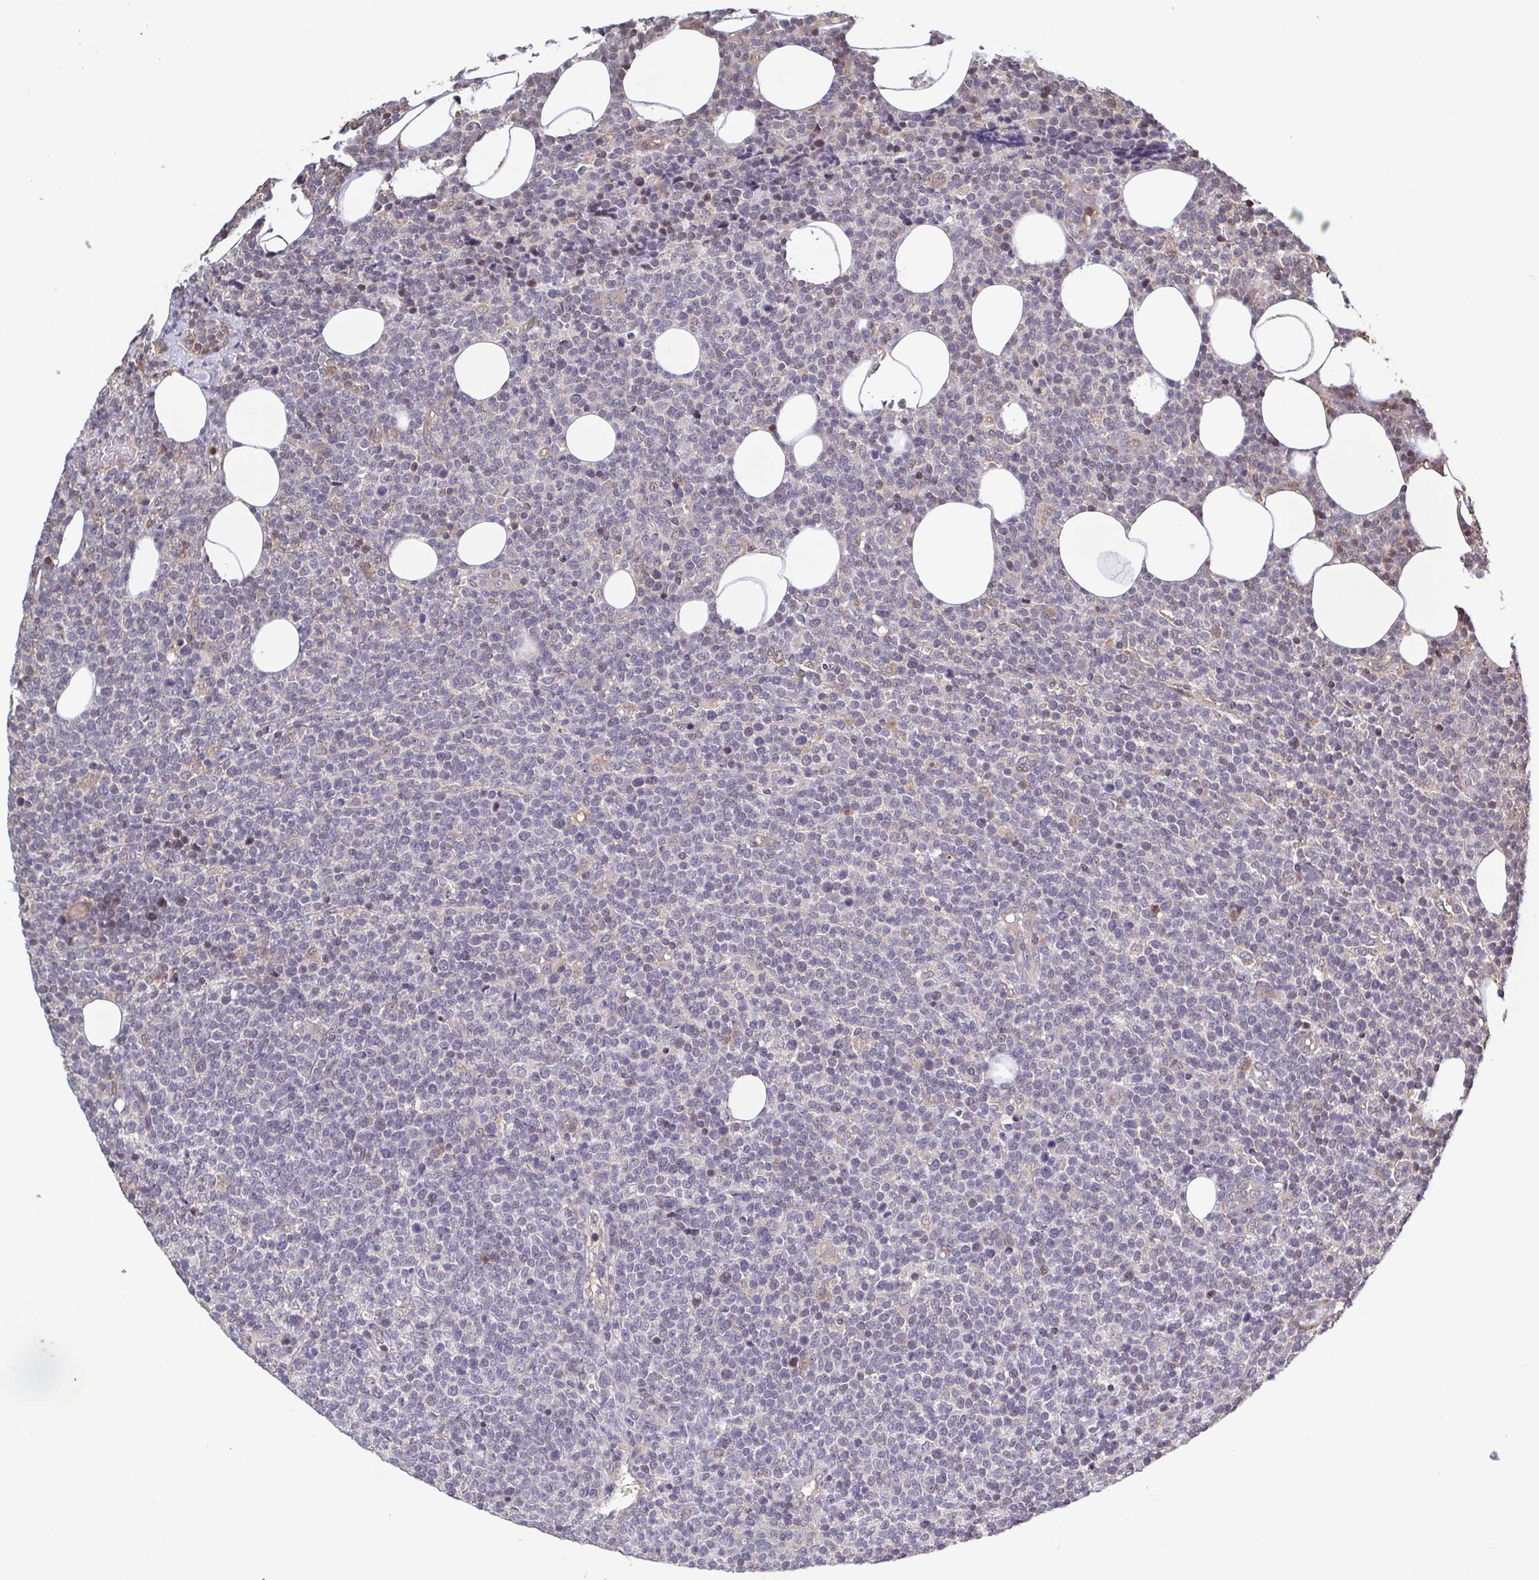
{"staining": {"intensity": "negative", "quantity": "none", "location": "none"}, "tissue": "lymphoma", "cell_type": "Tumor cells", "image_type": "cancer", "snomed": [{"axis": "morphology", "description": "Malignant lymphoma, non-Hodgkin's type, High grade"}, {"axis": "topography", "description": "Lymph node"}], "caption": "Human lymphoma stained for a protein using IHC displays no staining in tumor cells.", "gene": "ZNF200", "patient": {"sex": "male", "age": 61}}